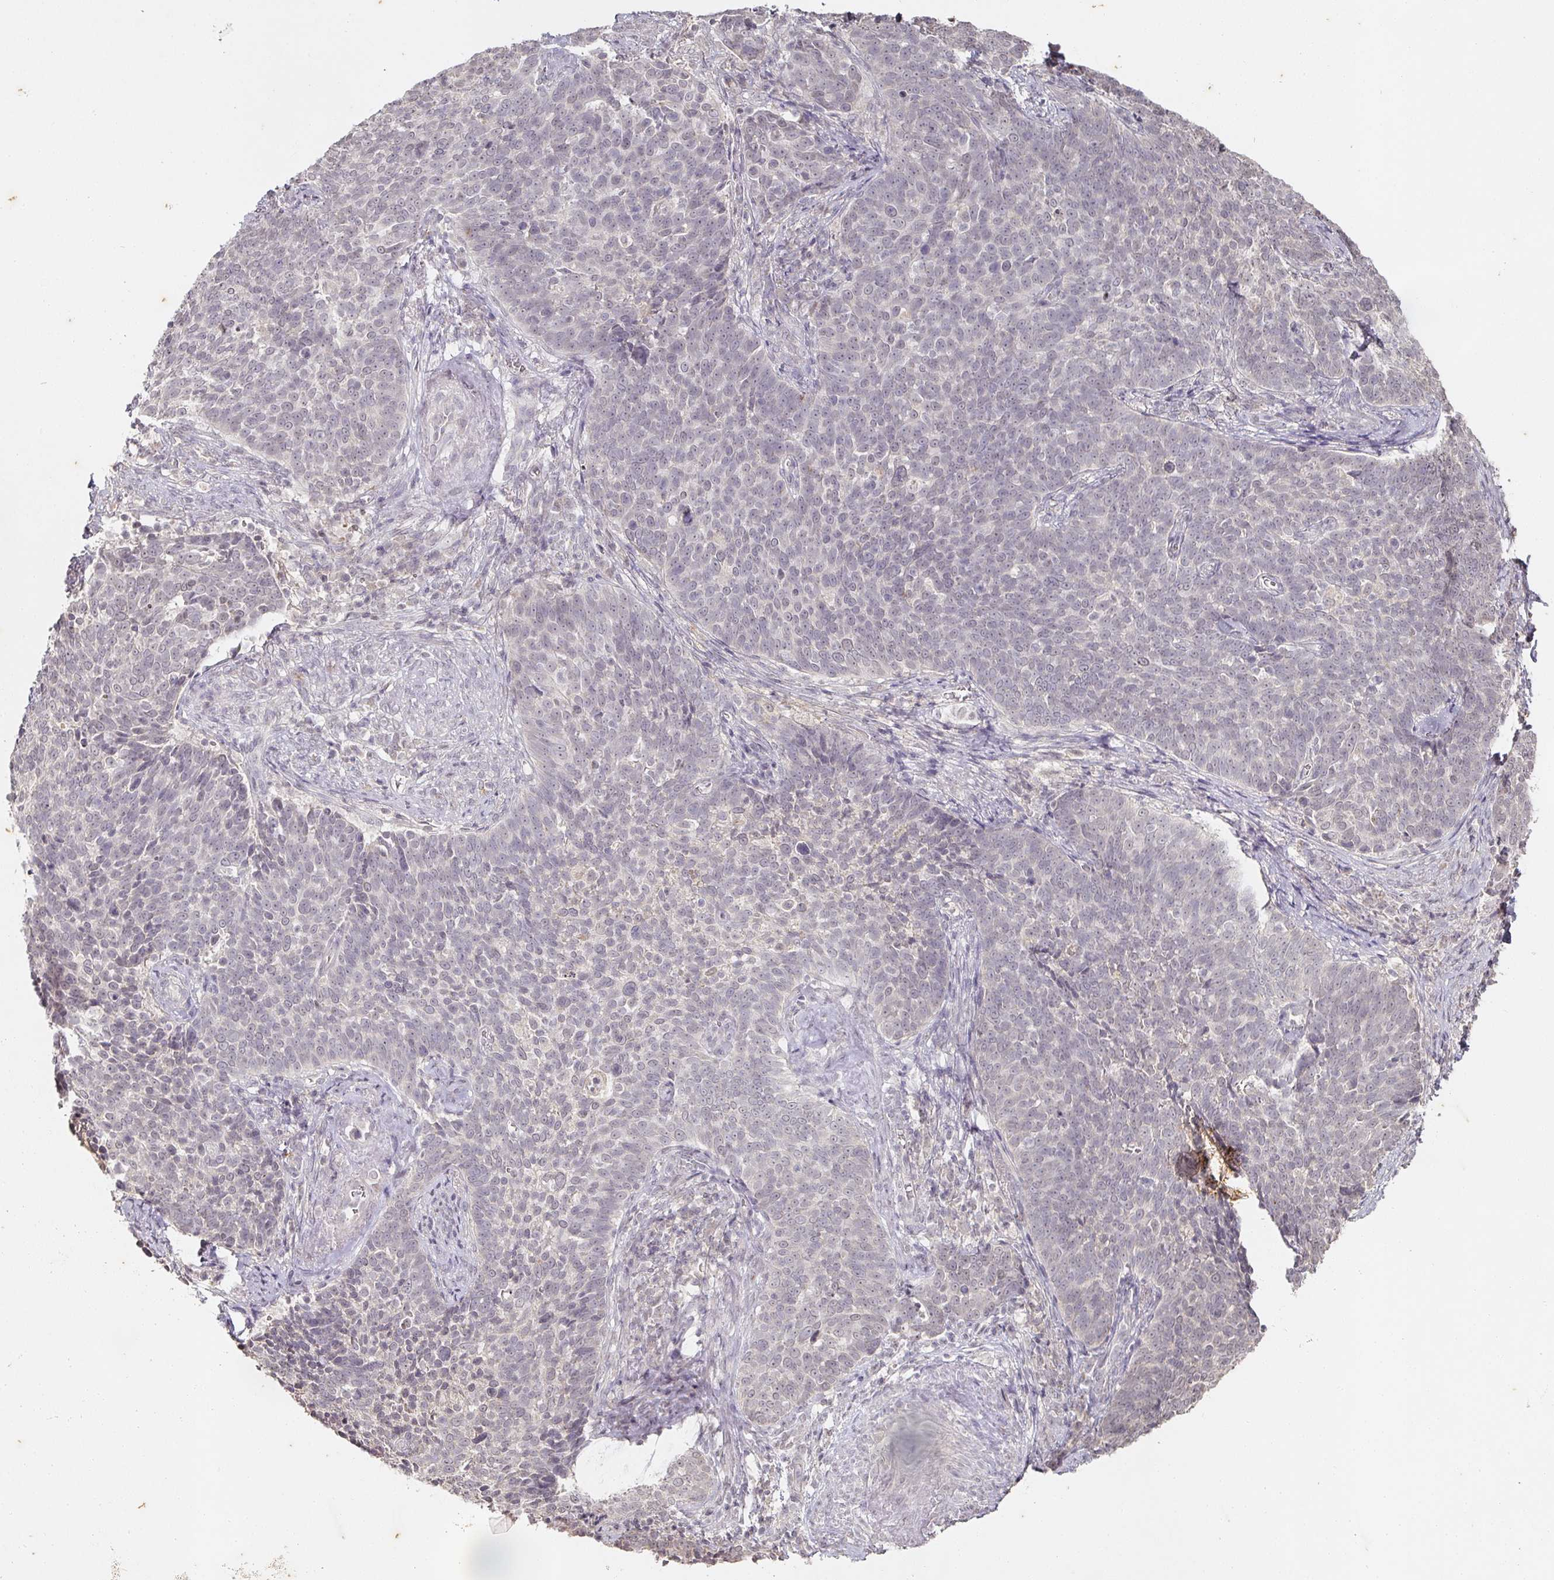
{"staining": {"intensity": "negative", "quantity": "none", "location": "none"}, "tissue": "cervical cancer", "cell_type": "Tumor cells", "image_type": "cancer", "snomed": [{"axis": "morphology", "description": "Squamous cell carcinoma, NOS"}, {"axis": "topography", "description": "Cervix"}], "caption": "Cervical cancer was stained to show a protein in brown. There is no significant positivity in tumor cells.", "gene": "CAPN5", "patient": {"sex": "female", "age": 39}}